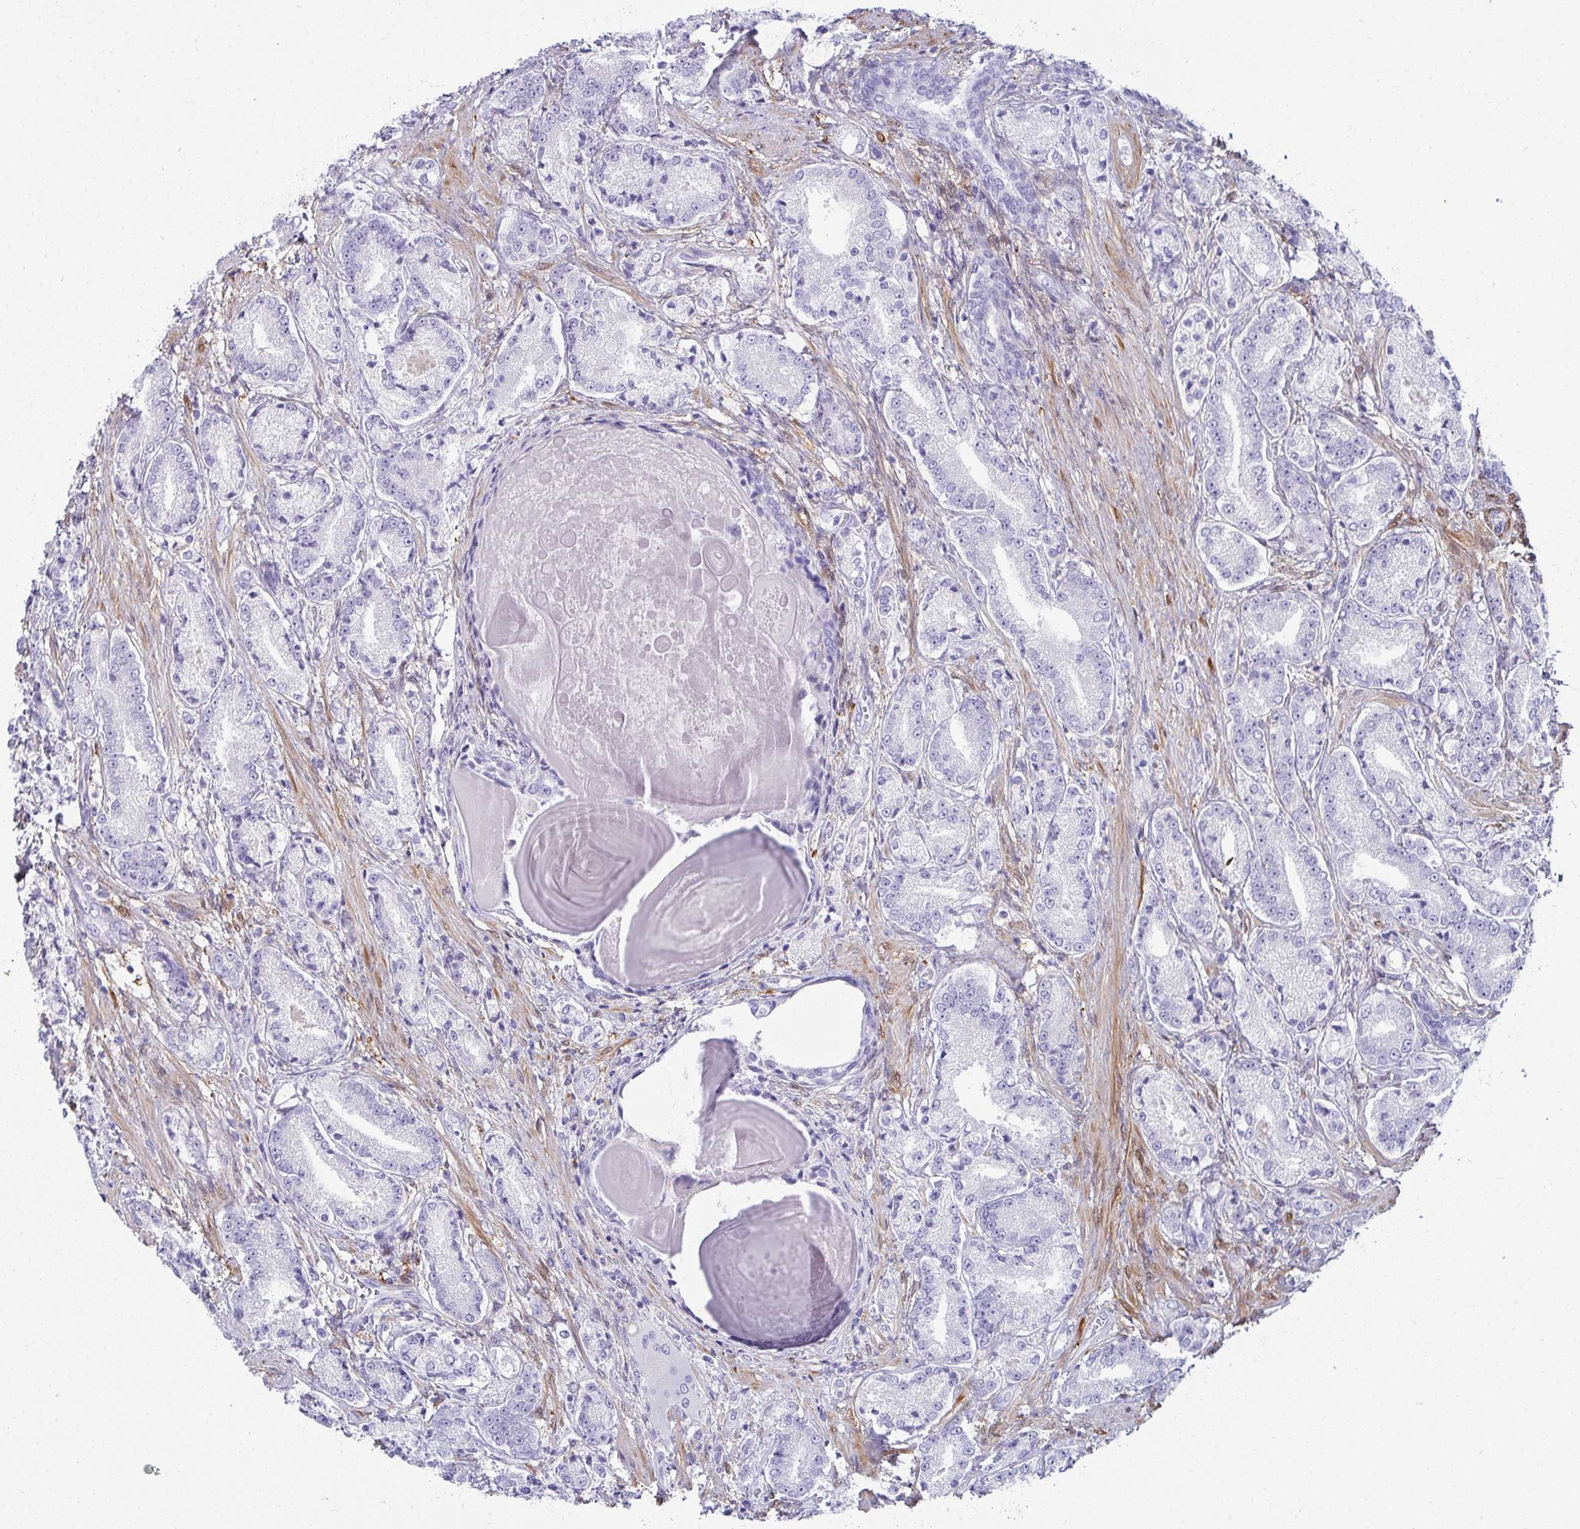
{"staining": {"intensity": "negative", "quantity": "none", "location": "none"}, "tissue": "prostate cancer", "cell_type": "Tumor cells", "image_type": "cancer", "snomed": [{"axis": "morphology", "description": "Adenocarcinoma, High grade"}, {"axis": "topography", "description": "Prostate and seminal vesicle, NOS"}], "caption": "A micrograph of human prostate cancer (adenocarcinoma (high-grade)) is negative for staining in tumor cells.", "gene": "HSPB6", "patient": {"sex": "male", "age": 61}}